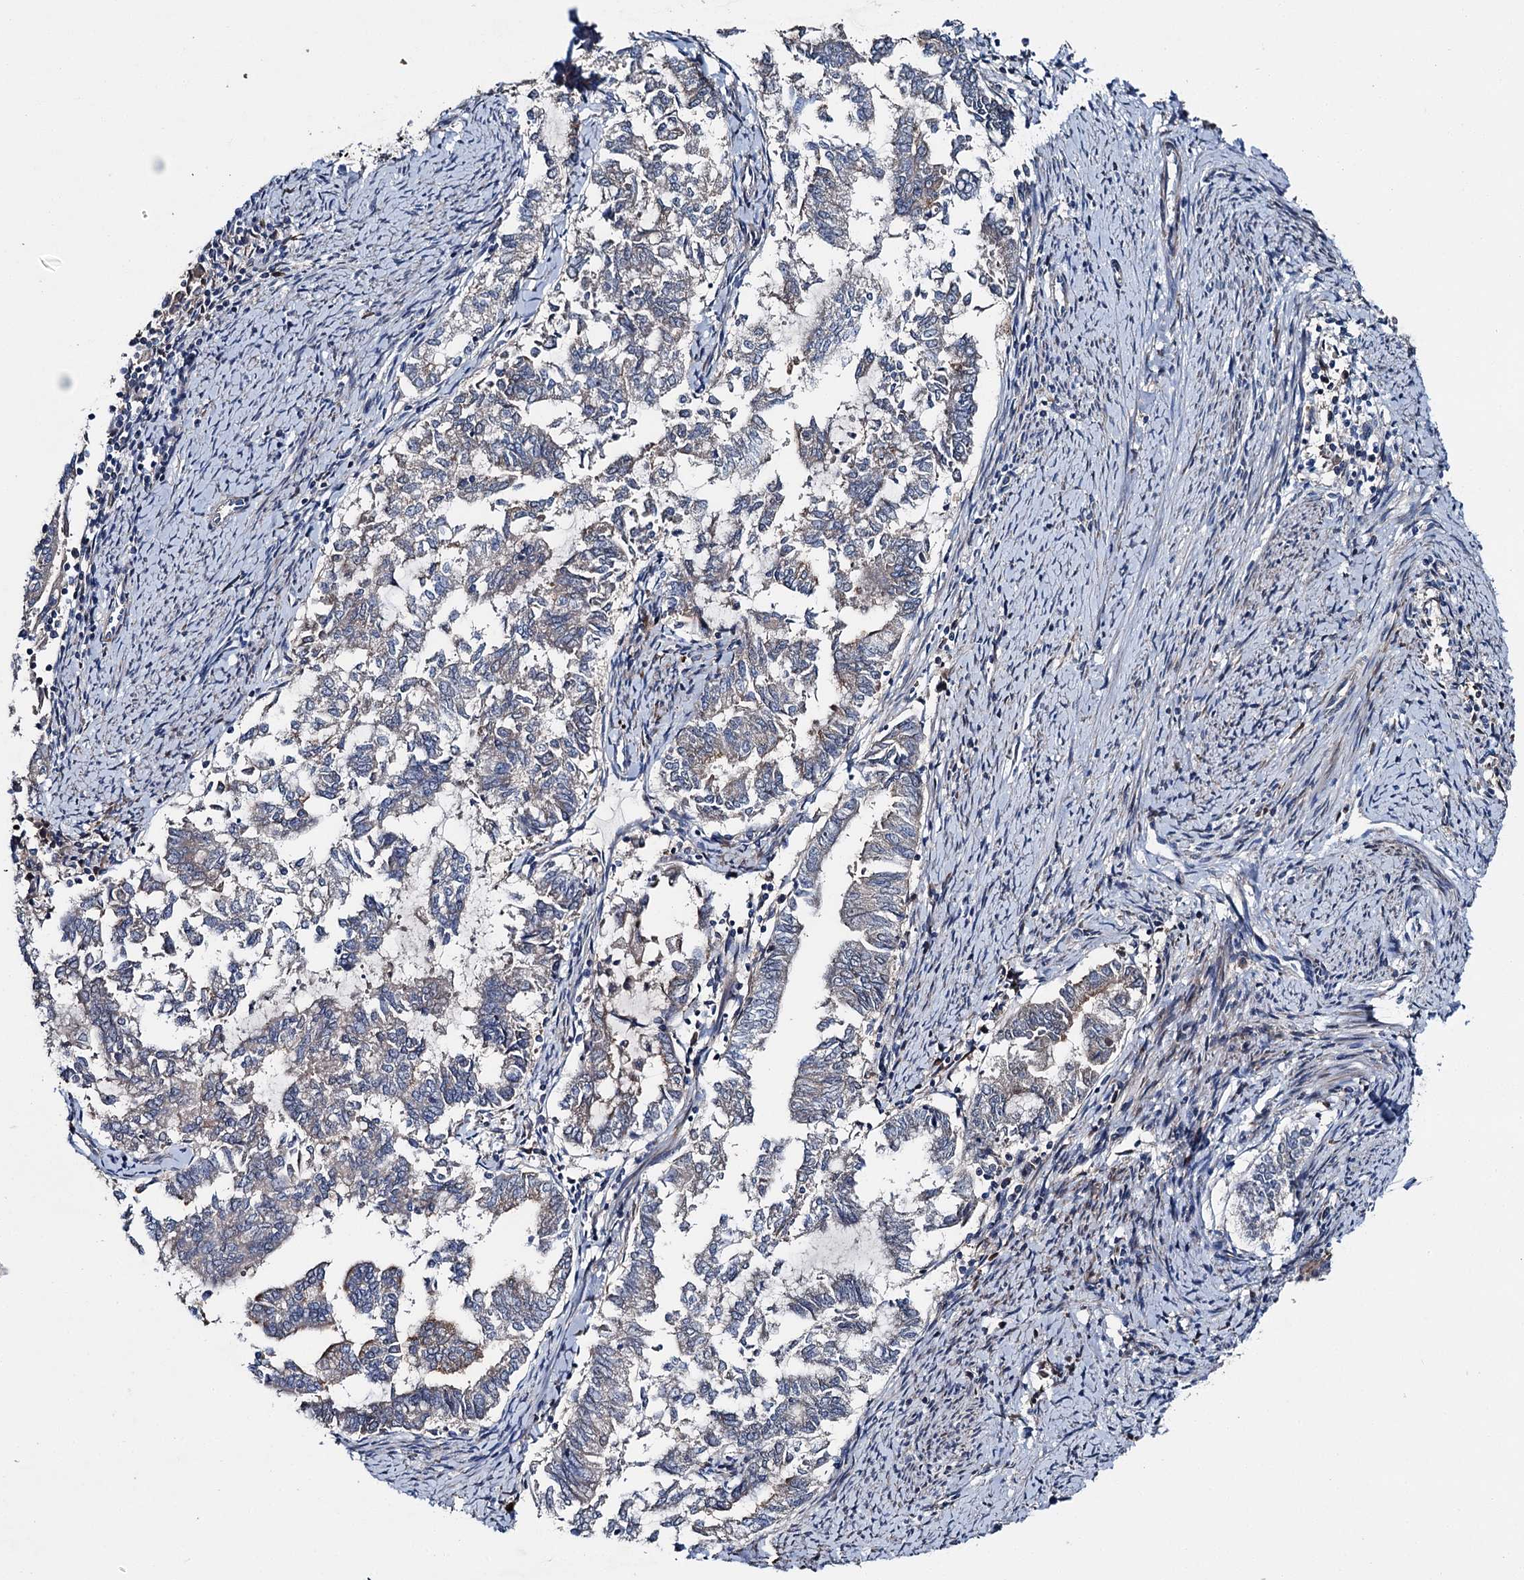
{"staining": {"intensity": "moderate", "quantity": "<25%", "location": "cytoplasmic/membranous"}, "tissue": "endometrial cancer", "cell_type": "Tumor cells", "image_type": "cancer", "snomed": [{"axis": "morphology", "description": "Adenocarcinoma, NOS"}, {"axis": "topography", "description": "Endometrium"}], "caption": "Endometrial cancer (adenocarcinoma) was stained to show a protein in brown. There is low levels of moderate cytoplasmic/membranous staining in about <25% of tumor cells. The staining was performed using DAB, with brown indicating positive protein expression. Nuclei are stained blue with hematoxylin.", "gene": "SLC22A25", "patient": {"sex": "female", "age": 79}}